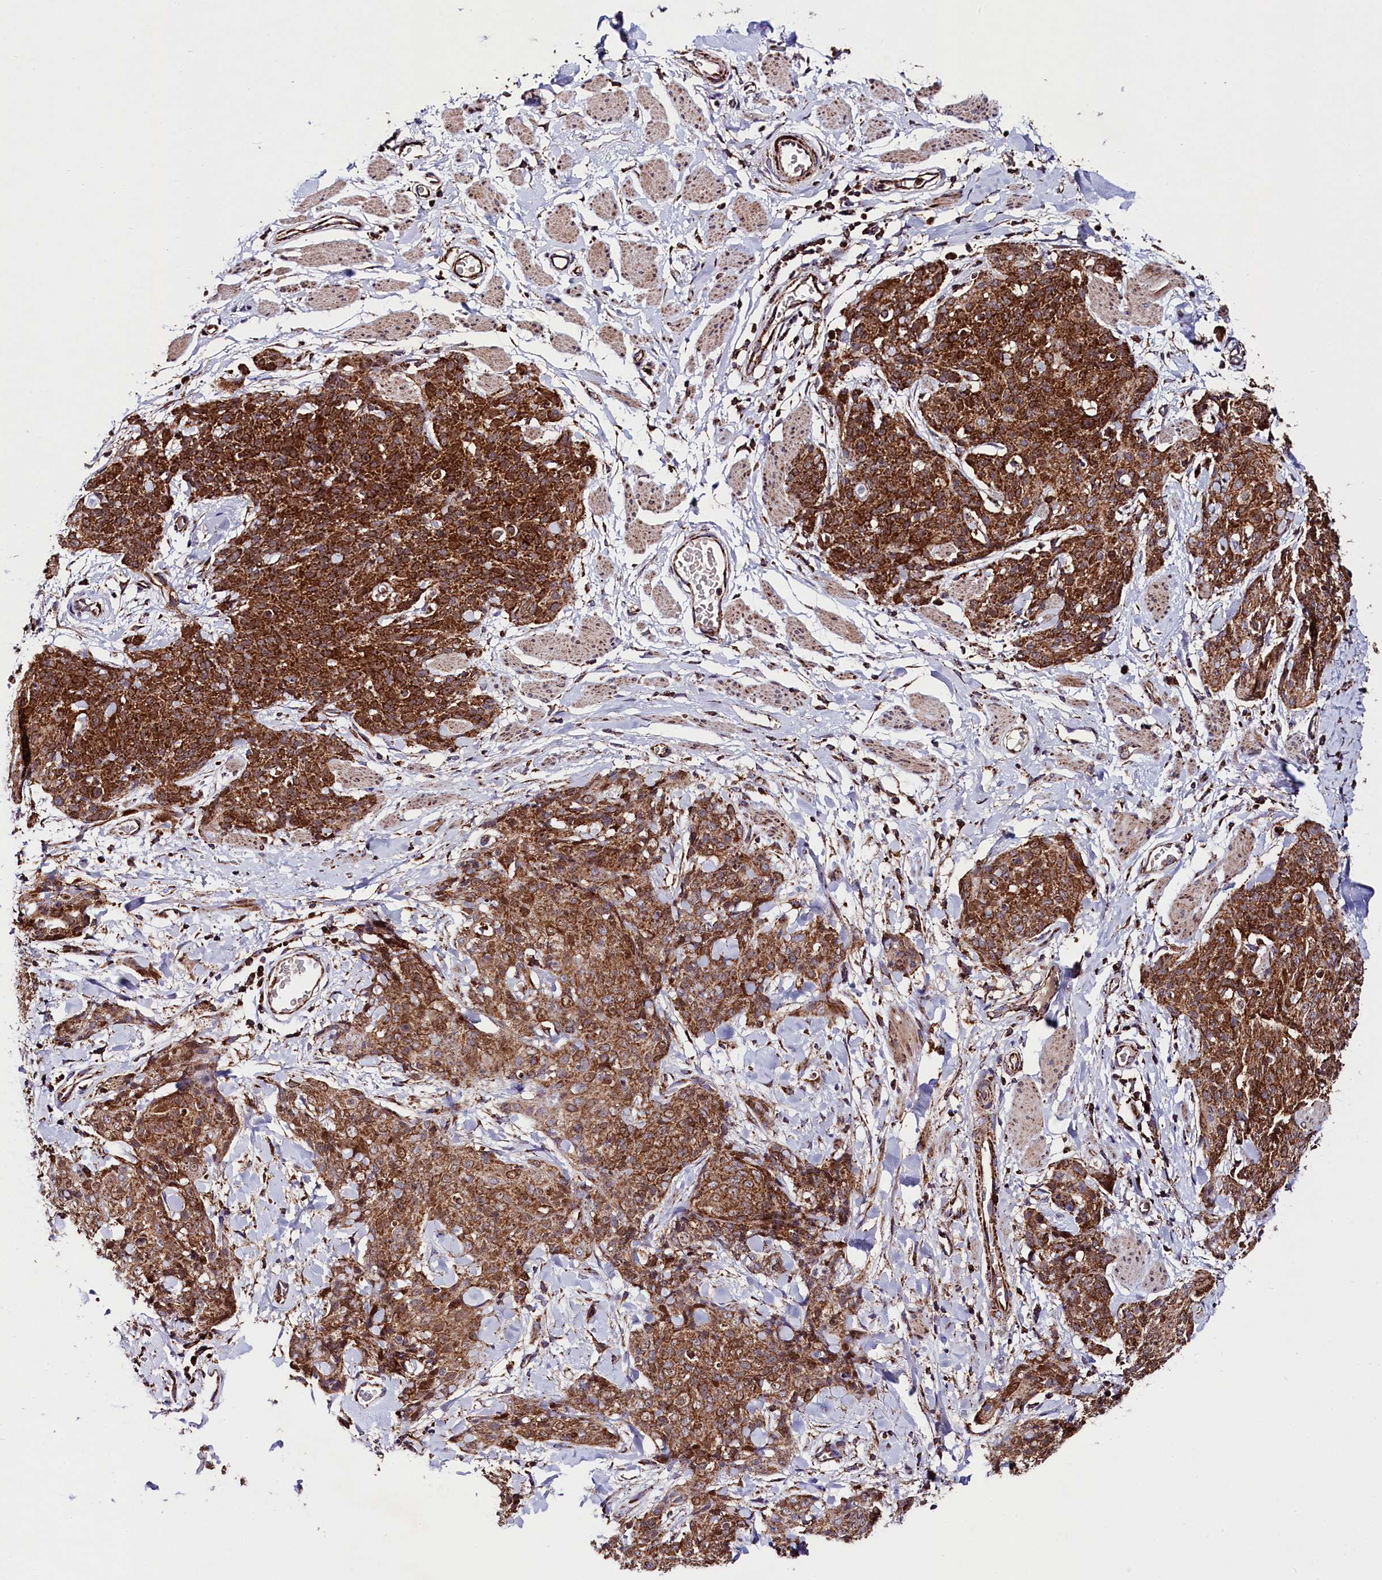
{"staining": {"intensity": "strong", "quantity": ">75%", "location": "cytoplasmic/membranous"}, "tissue": "skin cancer", "cell_type": "Tumor cells", "image_type": "cancer", "snomed": [{"axis": "morphology", "description": "Squamous cell carcinoma, NOS"}, {"axis": "topography", "description": "Skin"}, {"axis": "topography", "description": "Vulva"}], "caption": "The image shows immunohistochemical staining of squamous cell carcinoma (skin). There is strong cytoplasmic/membranous positivity is identified in about >75% of tumor cells. (DAB IHC with brightfield microscopy, high magnification).", "gene": "CLYBL", "patient": {"sex": "female", "age": 85}}